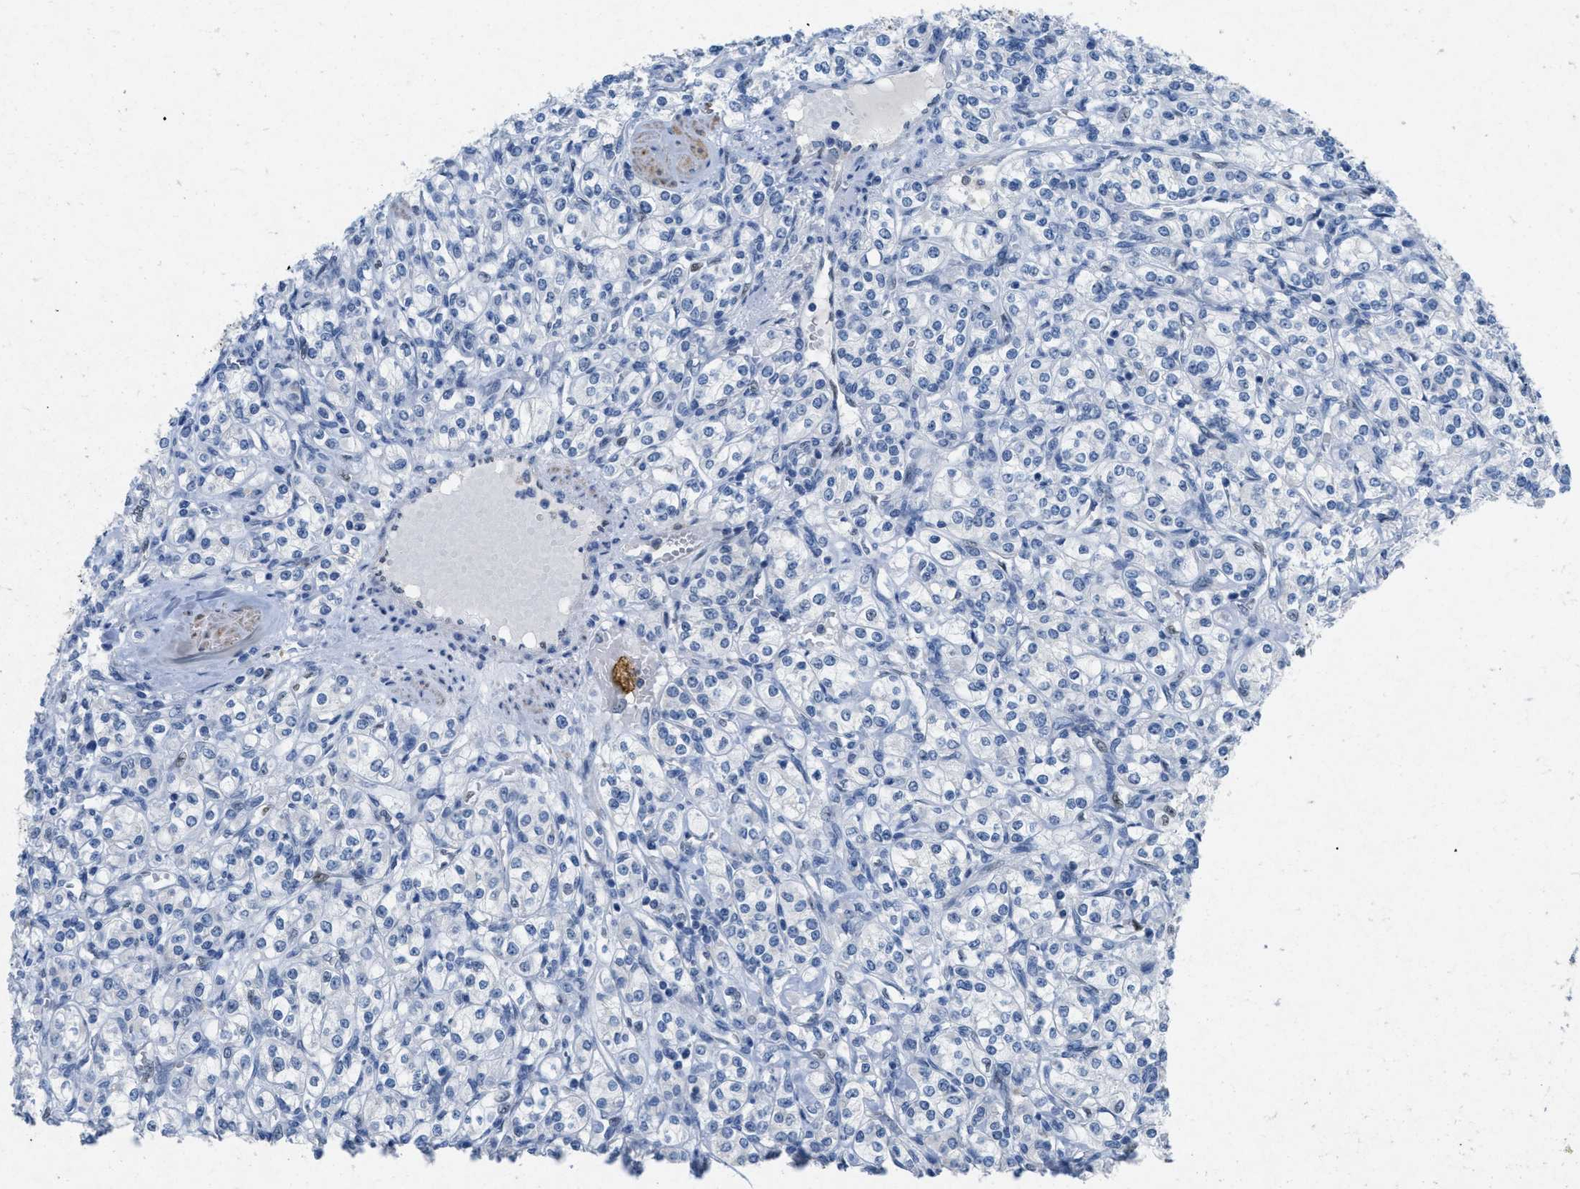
{"staining": {"intensity": "negative", "quantity": "none", "location": "none"}, "tissue": "renal cancer", "cell_type": "Tumor cells", "image_type": "cancer", "snomed": [{"axis": "morphology", "description": "Adenocarcinoma, NOS"}, {"axis": "topography", "description": "Kidney"}], "caption": "Tumor cells show no significant protein positivity in renal cancer (adenocarcinoma). (Immunohistochemistry, brightfield microscopy, high magnification).", "gene": "TASOR", "patient": {"sex": "male", "age": 77}}